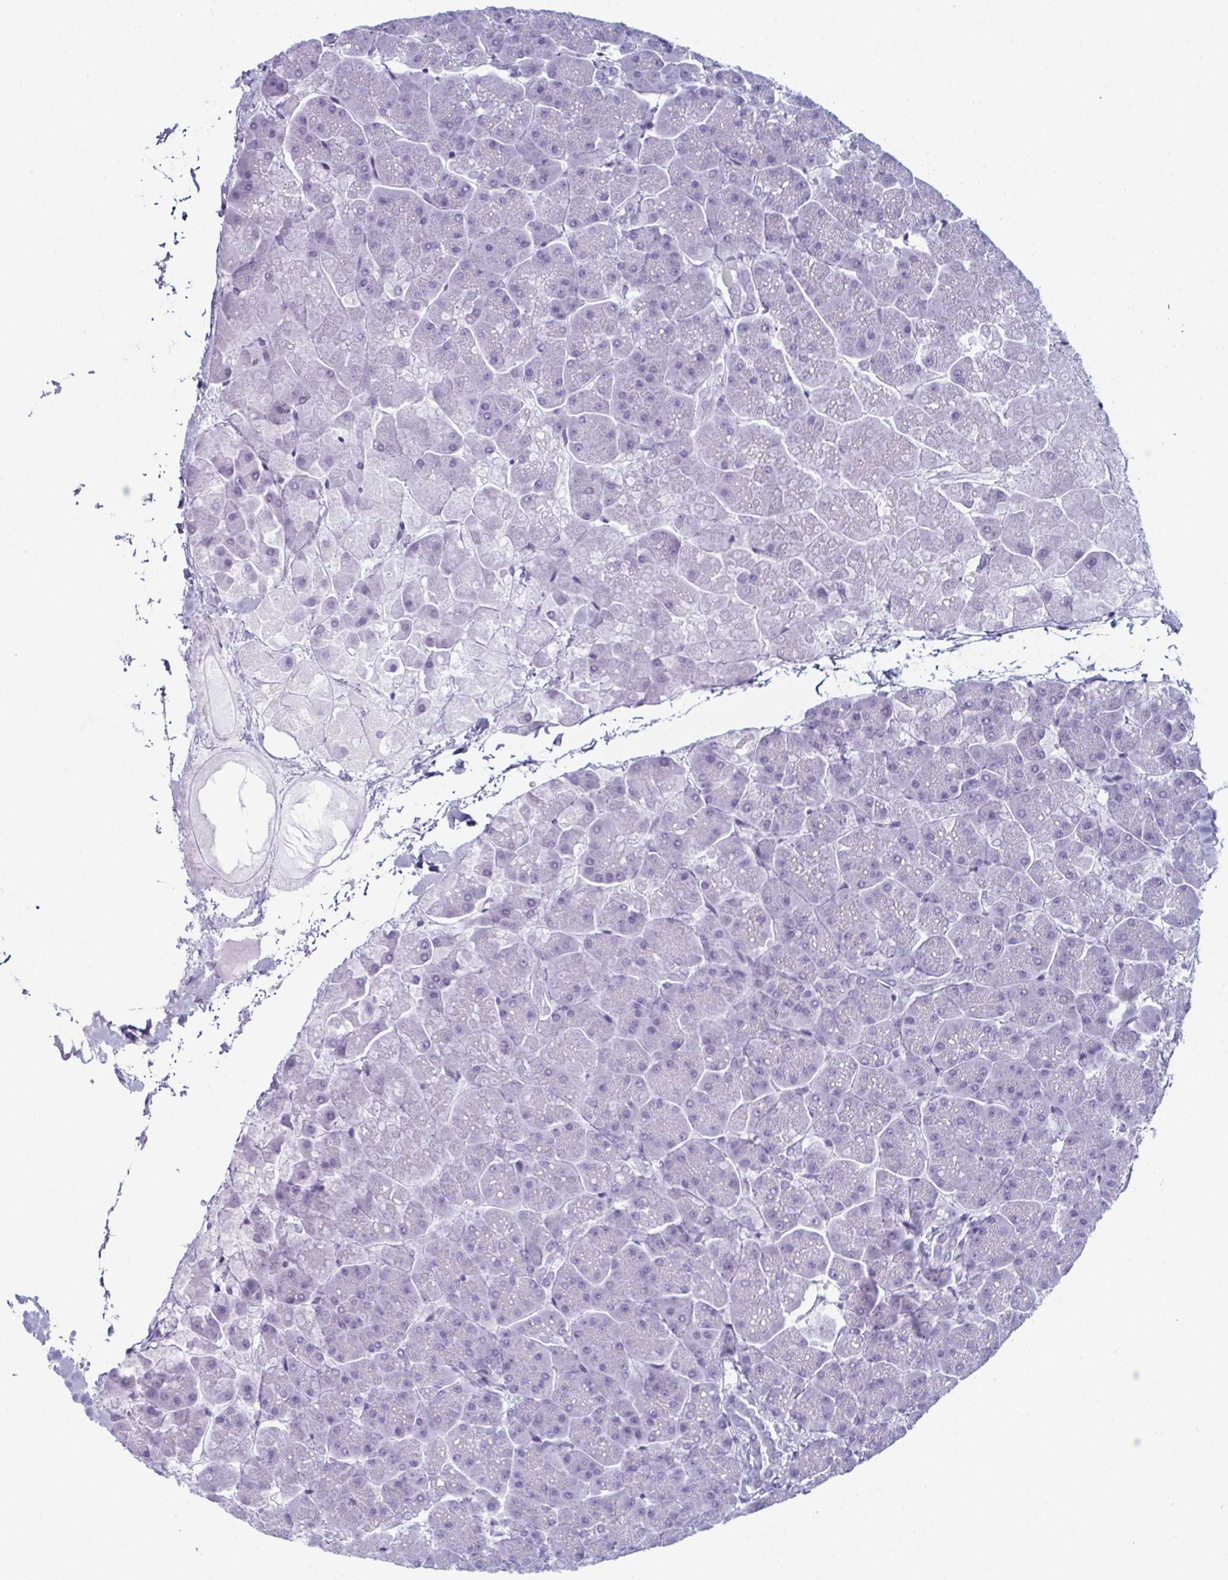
{"staining": {"intensity": "negative", "quantity": "none", "location": "none"}, "tissue": "pancreas", "cell_type": "Exocrine glandular cells", "image_type": "normal", "snomed": [{"axis": "morphology", "description": "Normal tissue, NOS"}, {"axis": "topography", "description": "Pancreas"}, {"axis": "topography", "description": "Peripheral nerve tissue"}], "caption": "A histopathology image of human pancreas is negative for staining in exocrine glandular cells. The staining is performed using DAB (3,3'-diaminobenzidine) brown chromogen with nuclei counter-stained in using hematoxylin.", "gene": "ENKUR", "patient": {"sex": "male", "age": 54}}